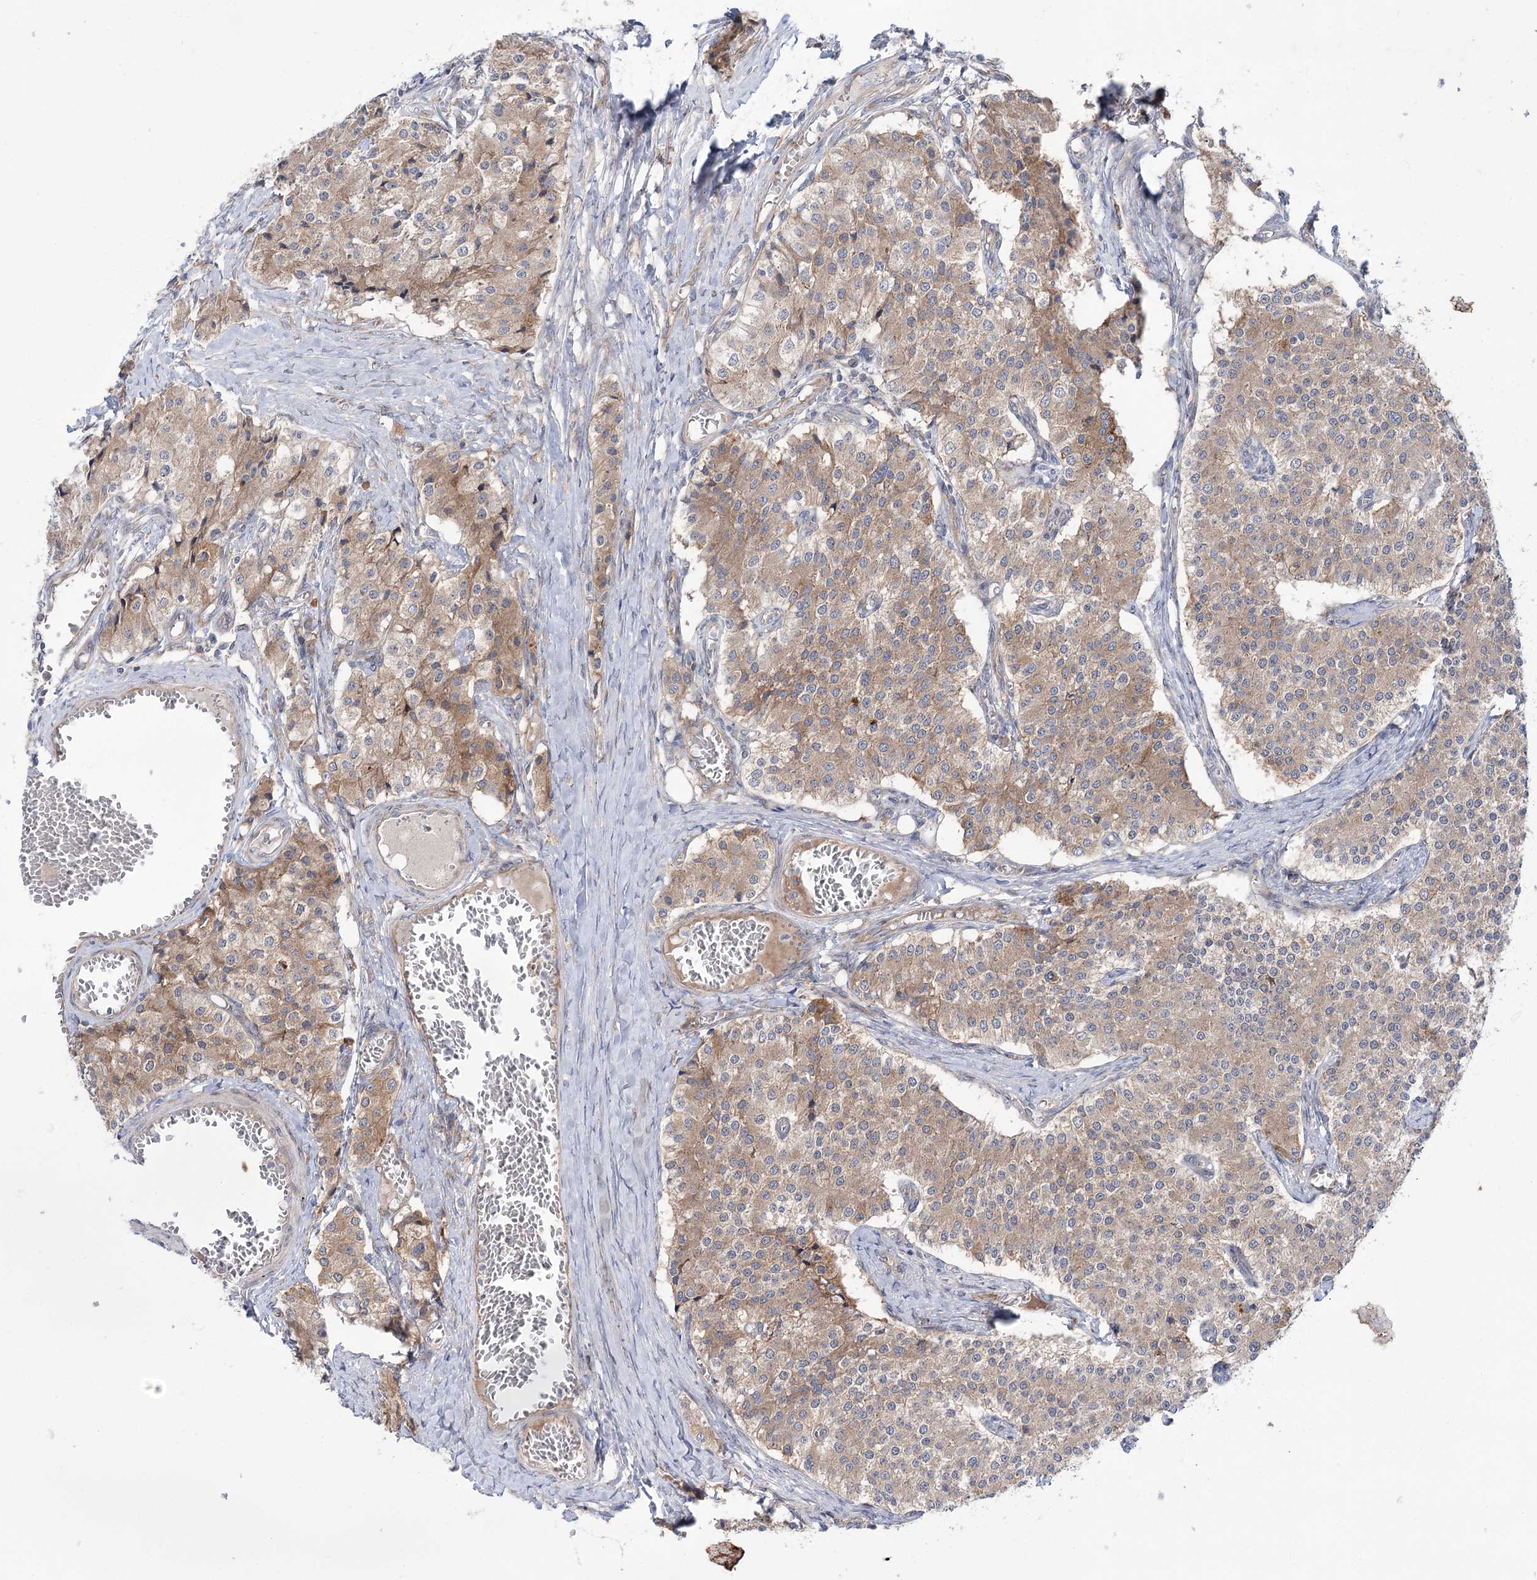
{"staining": {"intensity": "moderate", "quantity": ">75%", "location": "cytoplasmic/membranous"}, "tissue": "carcinoid", "cell_type": "Tumor cells", "image_type": "cancer", "snomed": [{"axis": "morphology", "description": "Carcinoid, malignant, NOS"}, {"axis": "topography", "description": "Colon"}], "caption": "Human carcinoid (malignant) stained with a brown dye demonstrates moderate cytoplasmic/membranous positive positivity in about >75% of tumor cells.", "gene": "VWA2", "patient": {"sex": "female", "age": 52}}